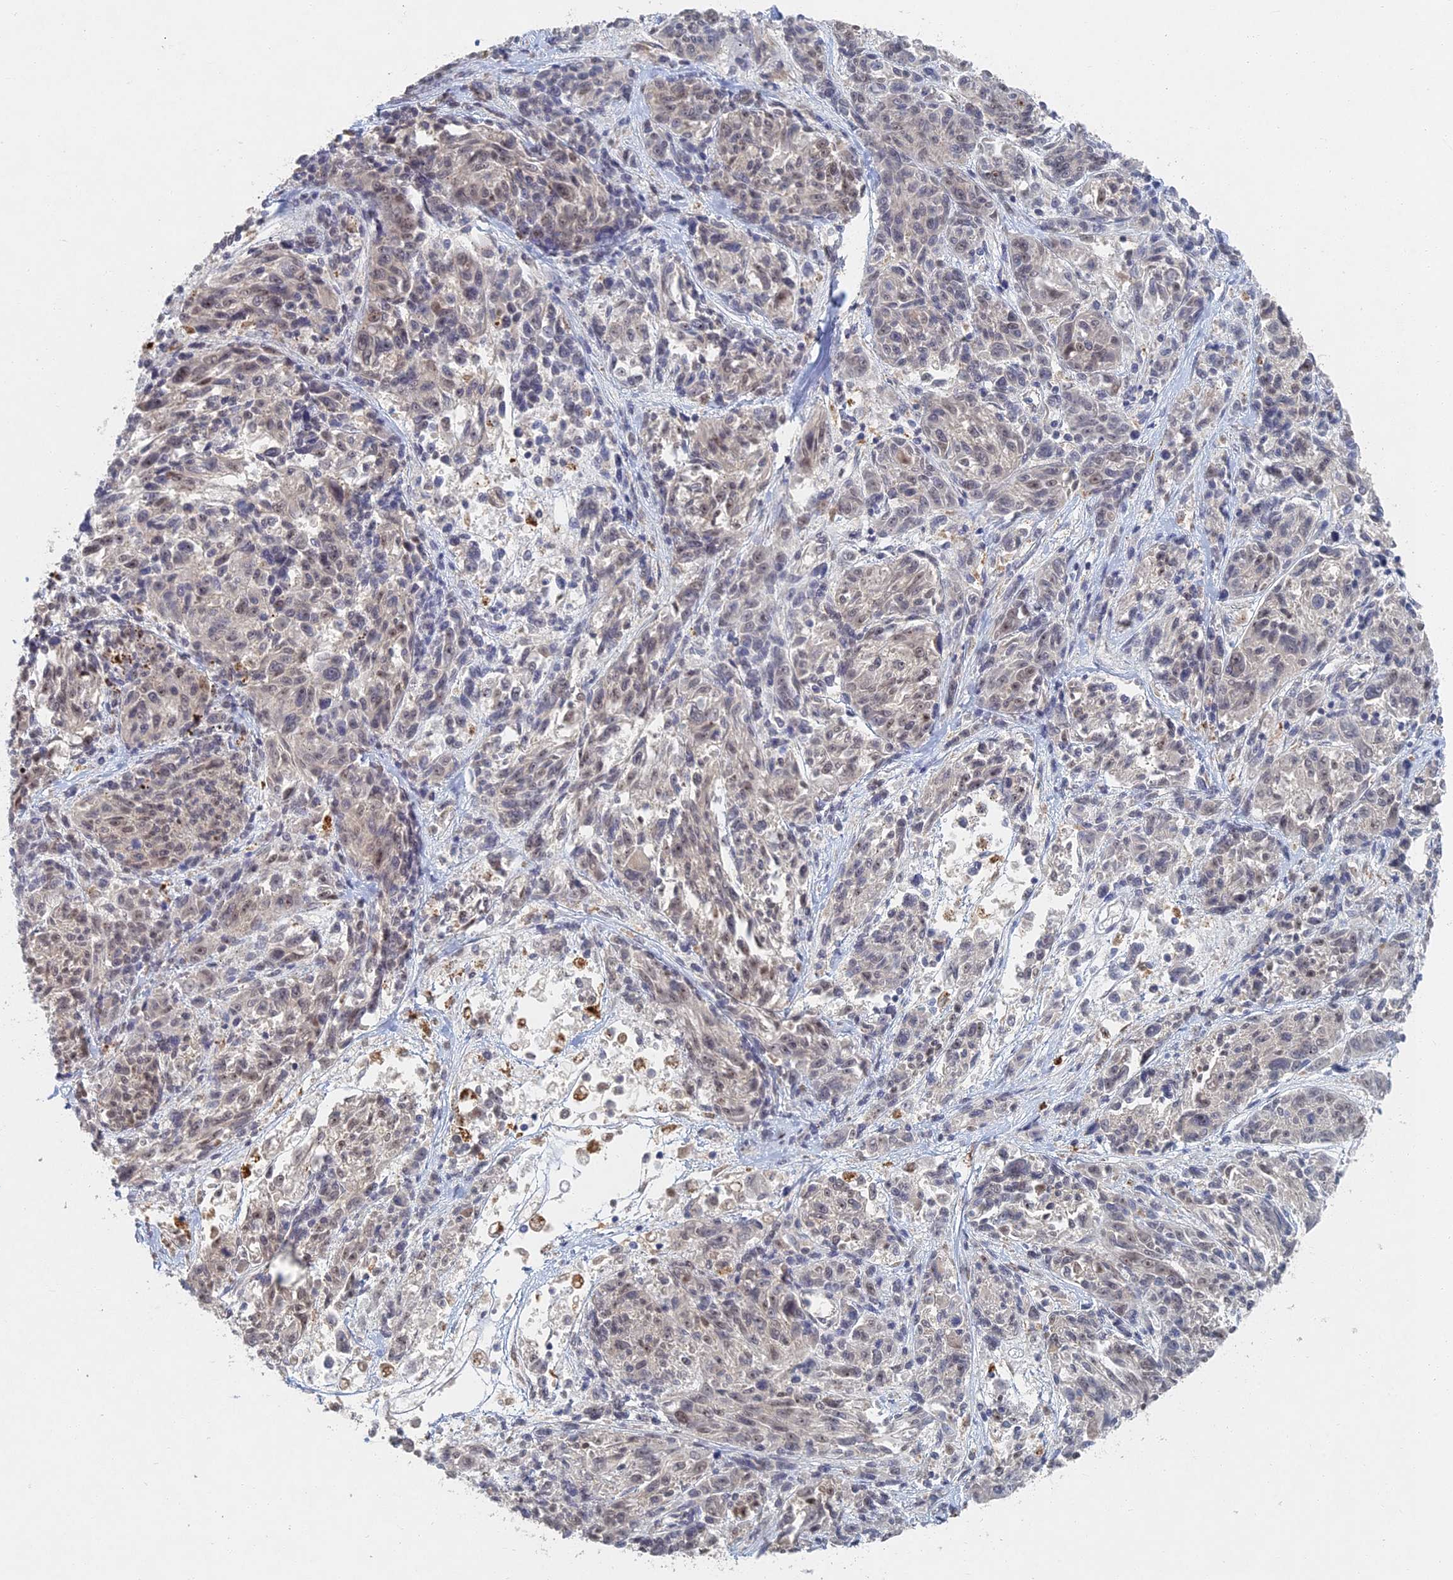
{"staining": {"intensity": "weak", "quantity": "<25%", "location": "nuclear"}, "tissue": "melanoma", "cell_type": "Tumor cells", "image_type": "cancer", "snomed": [{"axis": "morphology", "description": "Malignant melanoma, NOS"}, {"axis": "topography", "description": "Skin"}], "caption": "Immunohistochemical staining of human malignant melanoma exhibits no significant staining in tumor cells. Brightfield microscopy of immunohistochemistry stained with DAB (3,3'-diaminobenzidine) (brown) and hematoxylin (blue), captured at high magnification.", "gene": "GNA15", "patient": {"sex": "male", "age": 53}}